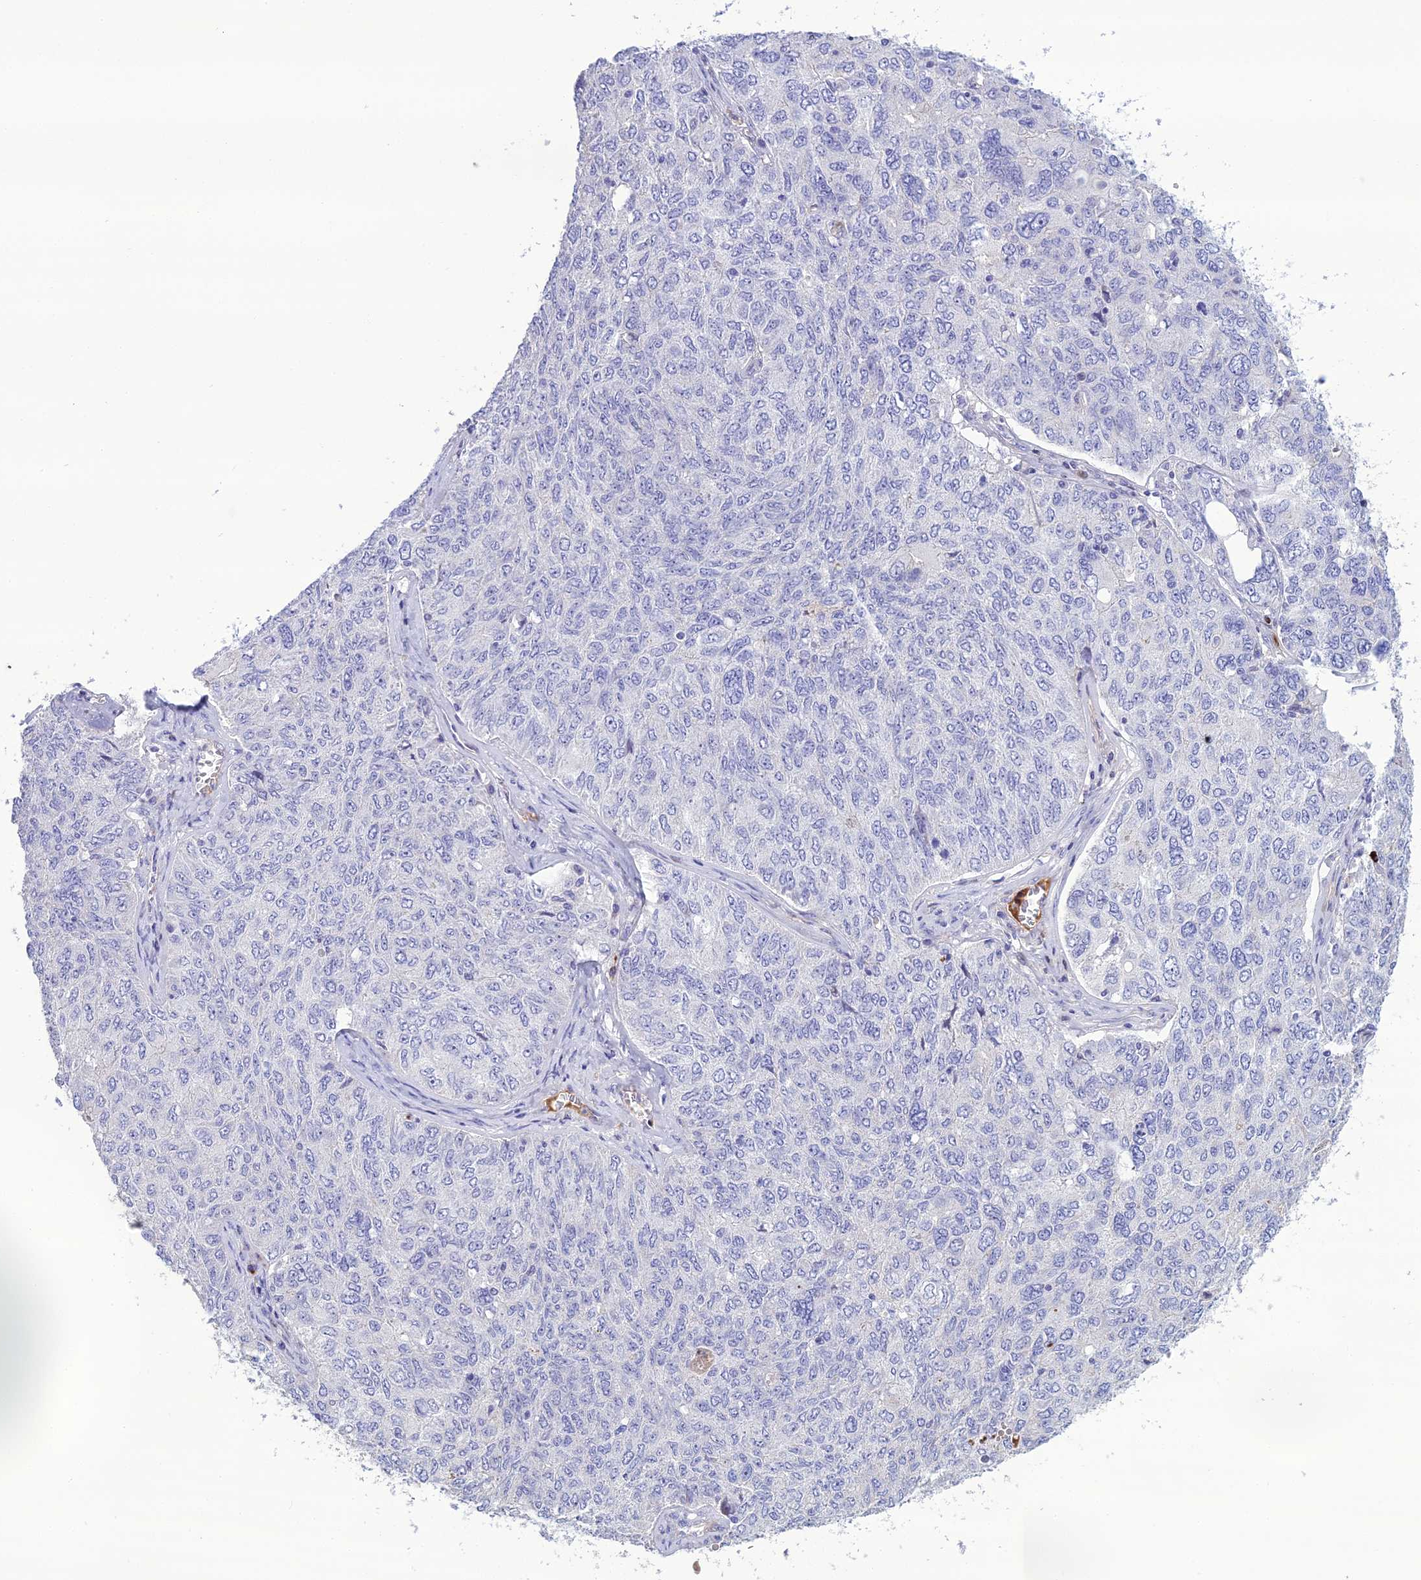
{"staining": {"intensity": "negative", "quantity": "none", "location": "none"}, "tissue": "ovarian cancer", "cell_type": "Tumor cells", "image_type": "cancer", "snomed": [{"axis": "morphology", "description": "Carcinoma, endometroid"}, {"axis": "topography", "description": "Ovary"}], "caption": "Ovarian endometroid carcinoma stained for a protein using immunohistochemistry (IHC) shows no expression tumor cells.", "gene": "OR56B1", "patient": {"sex": "female", "age": 62}}